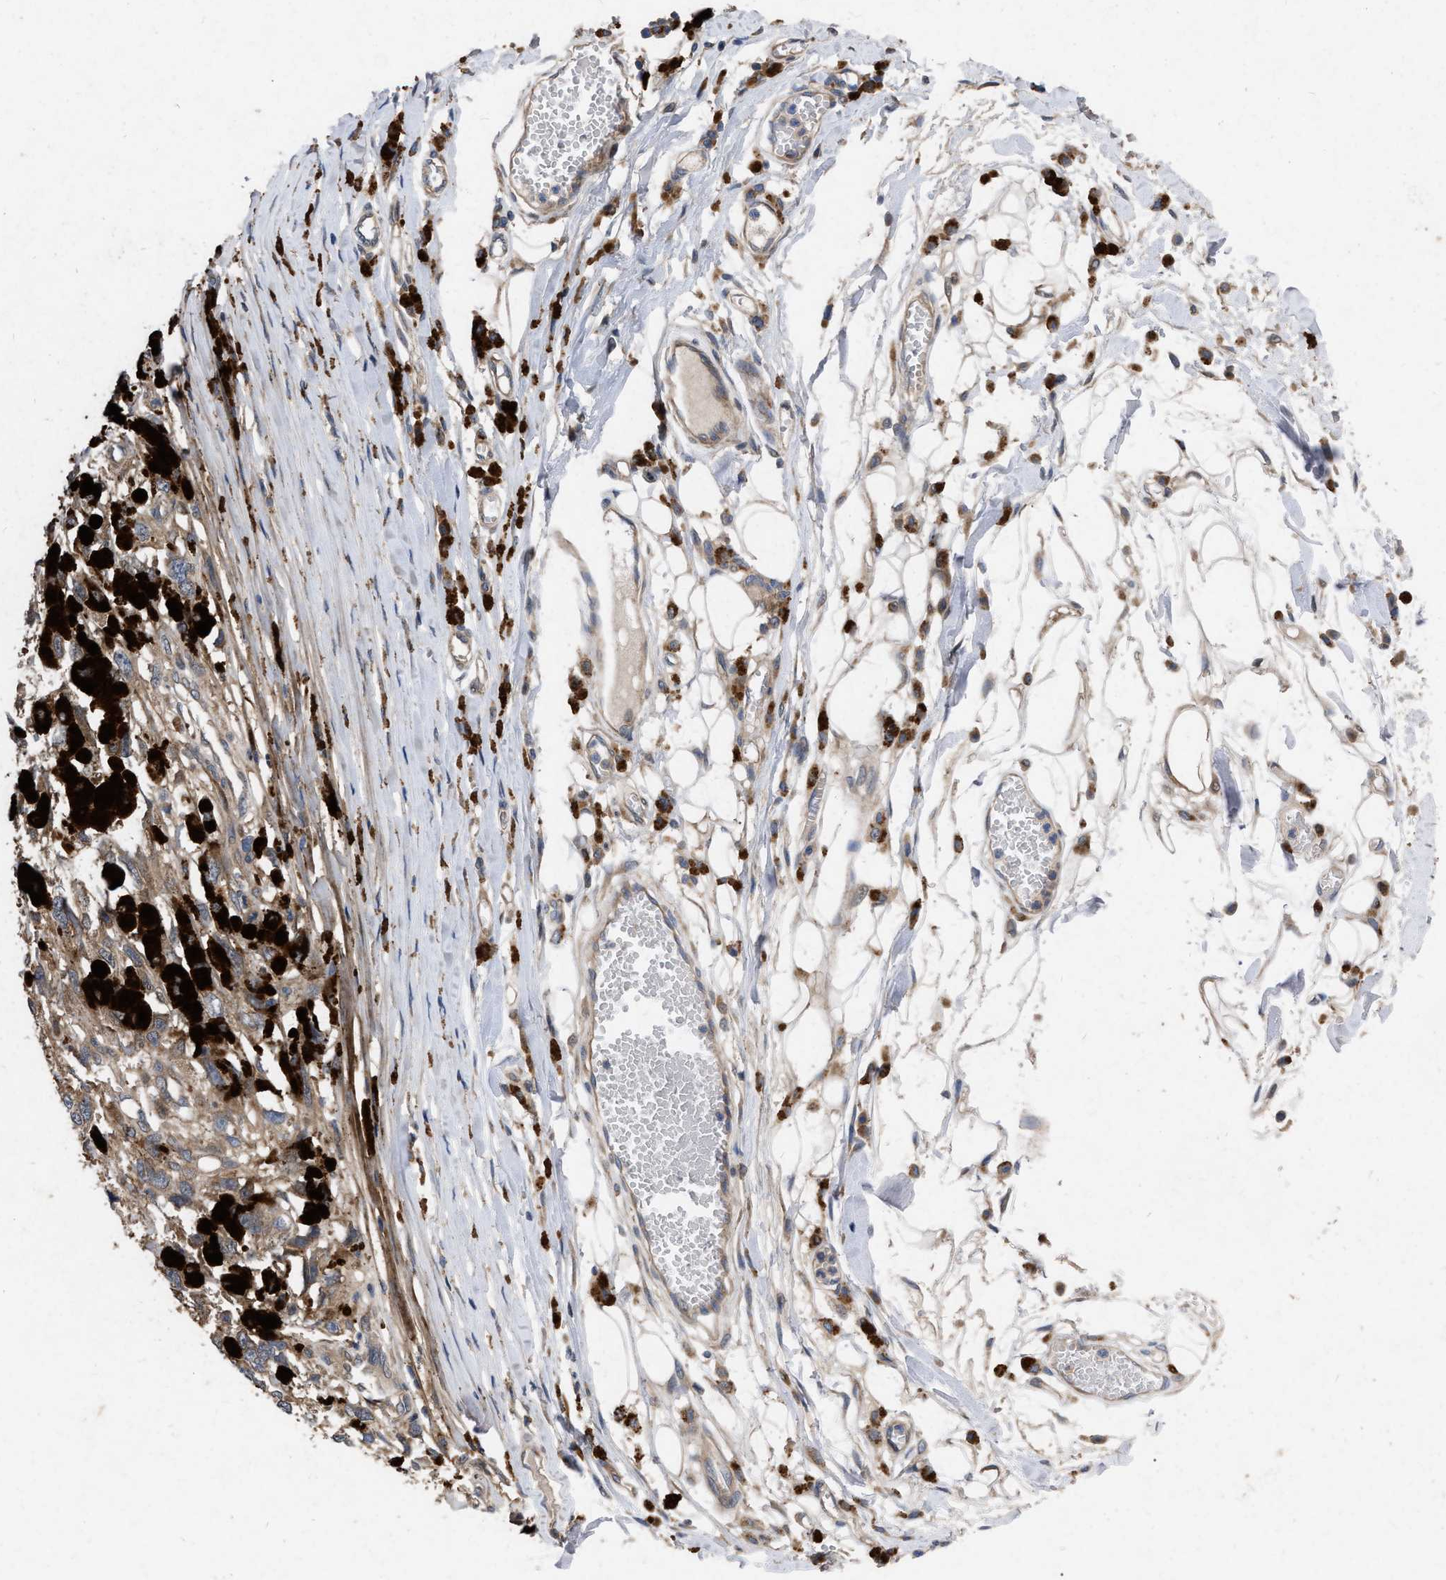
{"staining": {"intensity": "moderate", "quantity": ">75%", "location": "cytoplasmic/membranous"}, "tissue": "melanoma", "cell_type": "Tumor cells", "image_type": "cancer", "snomed": [{"axis": "morphology", "description": "Malignant melanoma, Metastatic site"}, {"axis": "topography", "description": "Lymph node"}], "caption": "Melanoma stained with a brown dye displays moderate cytoplasmic/membranous positive positivity in approximately >75% of tumor cells.", "gene": "CDKN2C", "patient": {"sex": "male", "age": 59}}